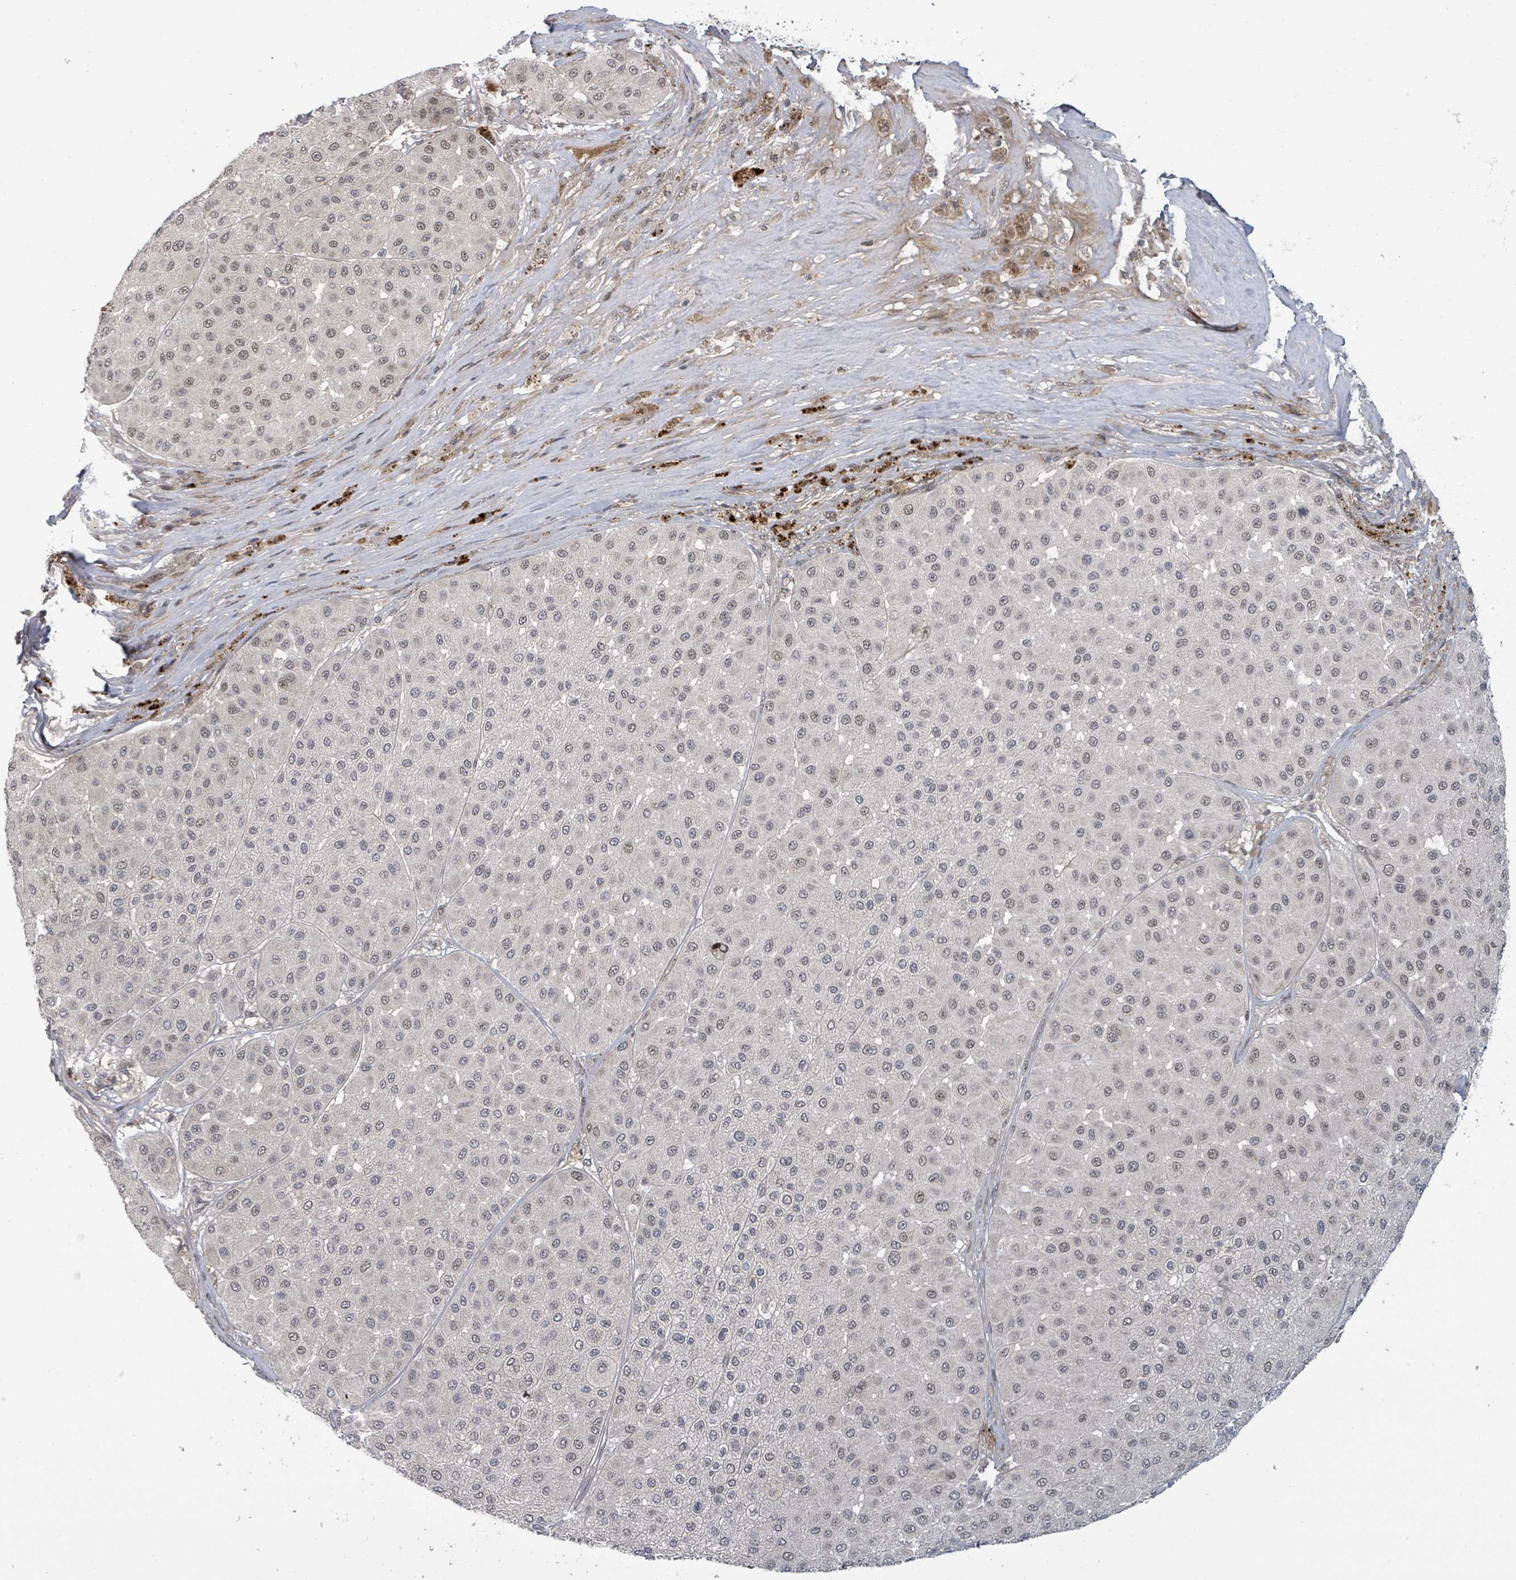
{"staining": {"intensity": "weak", "quantity": "<25%", "location": "nuclear"}, "tissue": "melanoma", "cell_type": "Tumor cells", "image_type": "cancer", "snomed": [{"axis": "morphology", "description": "Malignant melanoma, Metastatic site"}, {"axis": "topography", "description": "Smooth muscle"}], "caption": "A high-resolution photomicrograph shows immunohistochemistry (IHC) staining of melanoma, which demonstrates no significant expression in tumor cells. The staining is performed using DAB brown chromogen with nuclei counter-stained in using hematoxylin.", "gene": "GTF3C1", "patient": {"sex": "male", "age": 41}}